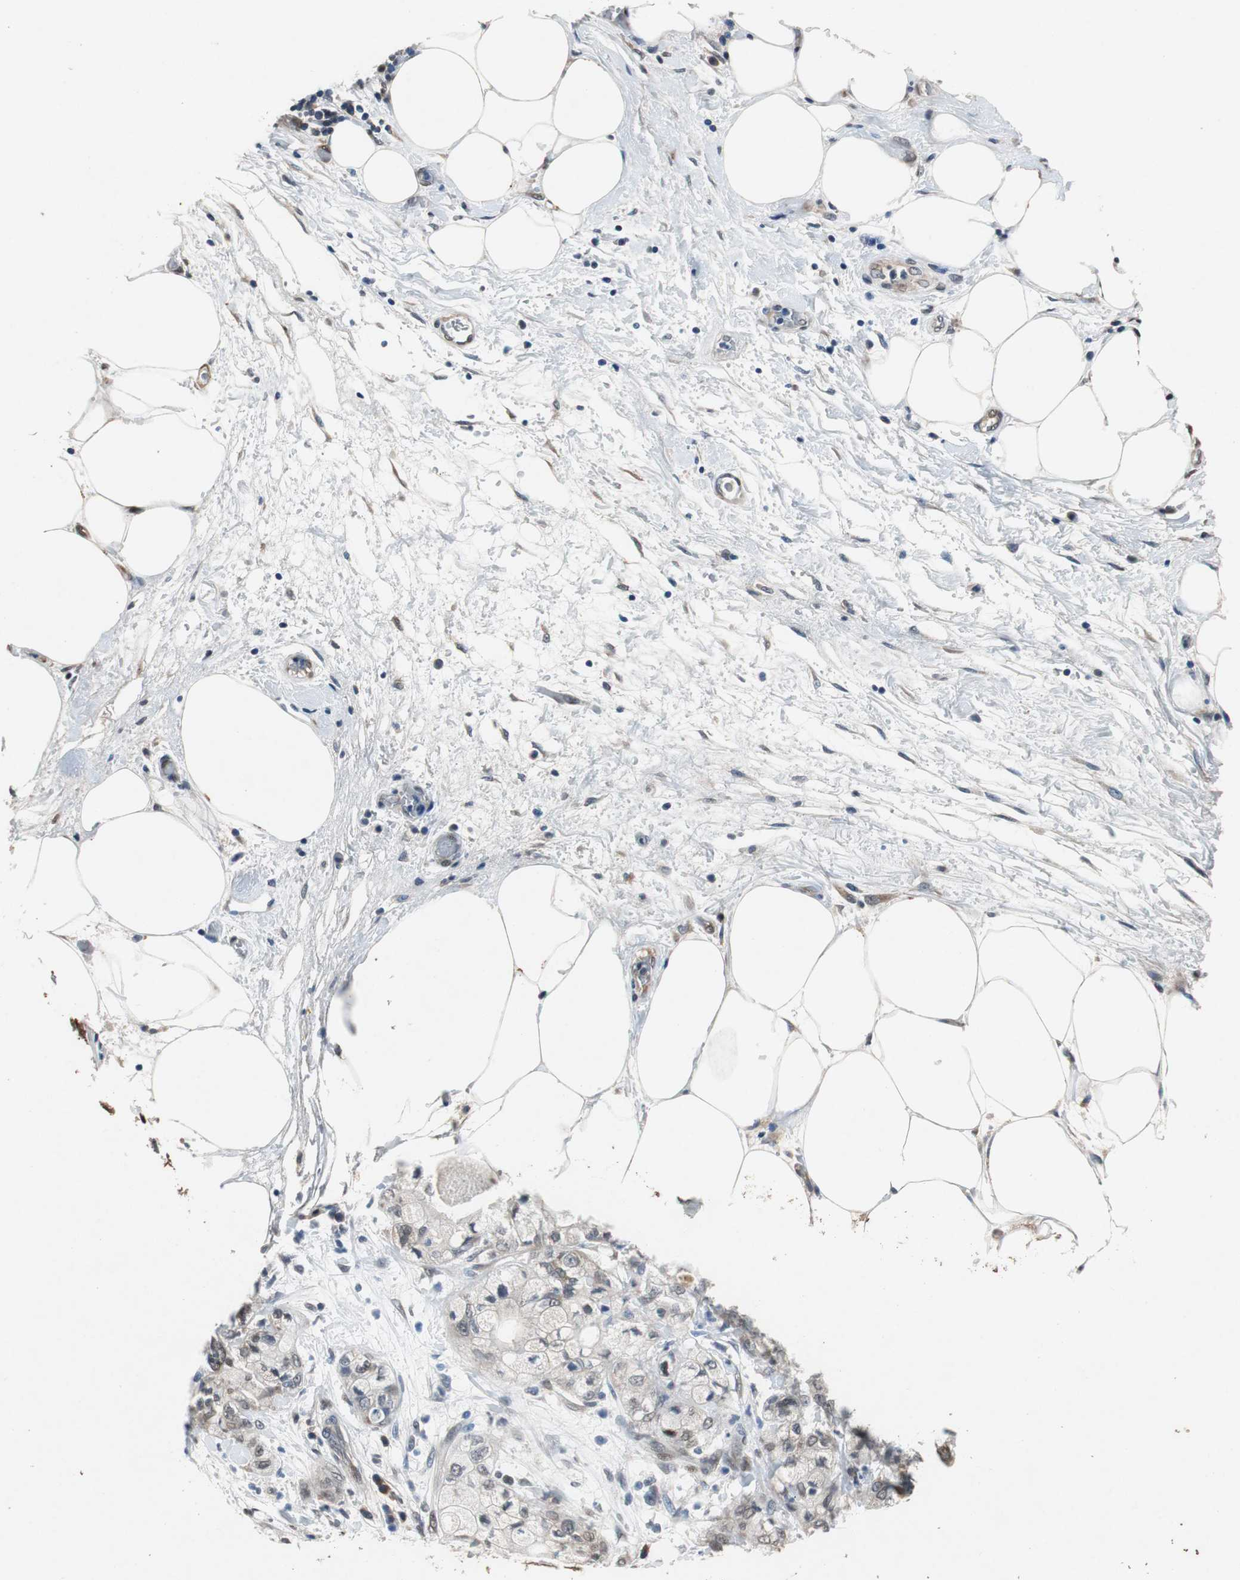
{"staining": {"intensity": "weak", "quantity": "<25%", "location": "cytoplasmic/membranous,nuclear"}, "tissue": "pancreatic cancer", "cell_type": "Tumor cells", "image_type": "cancer", "snomed": [{"axis": "morphology", "description": "Adenocarcinoma, NOS"}, {"axis": "topography", "description": "Pancreas"}], "caption": "This is an immunohistochemistry (IHC) photomicrograph of adenocarcinoma (pancreatic). There is no staining in tumor cells.", "gene": "RPL35", "patient": {"sex": "male", "age": 70}}